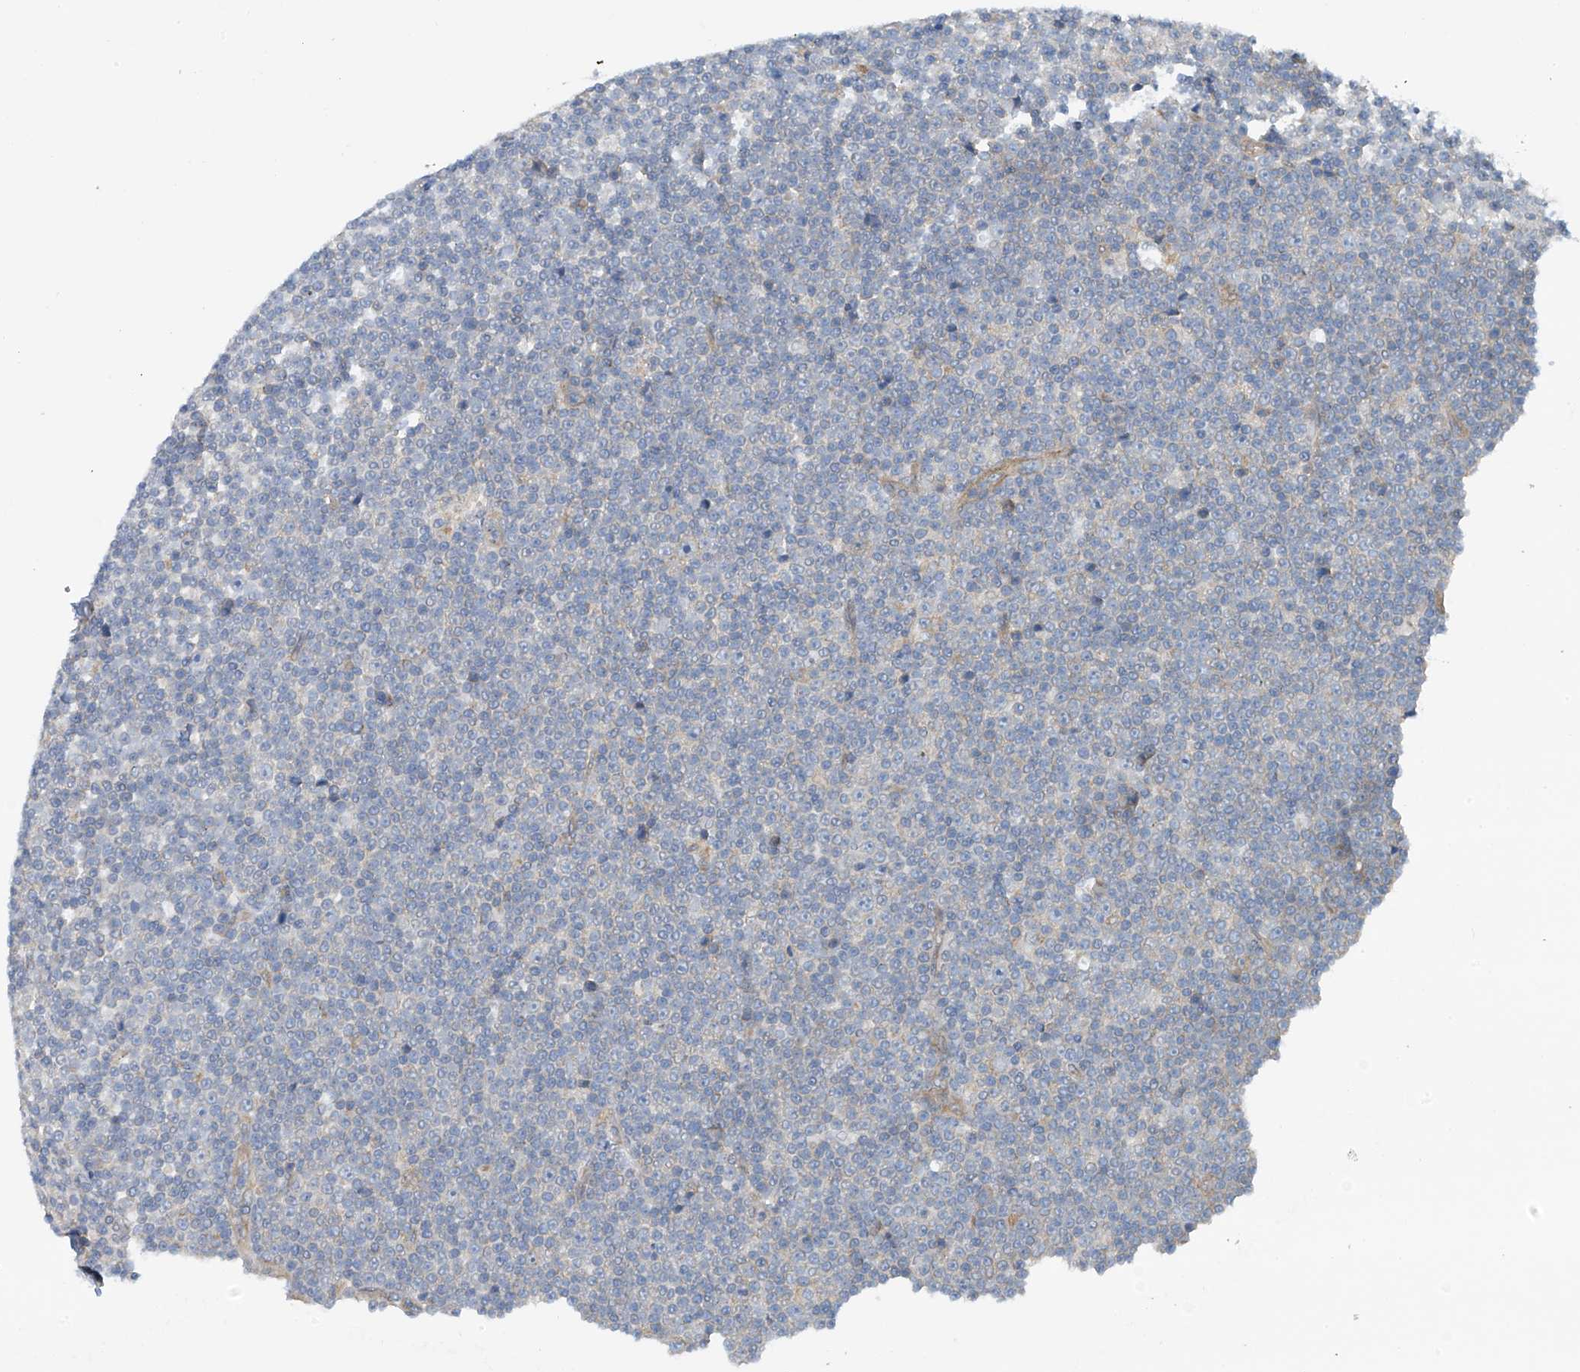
{"staining": {"intensity": "negative", "quantity": "none", "location": "none"}, "tissue": "lymphoma", "cell_type": "Tumor cells", "image_type": "cancer", "snomed": [{"axis": "morphology", "description": "Malignant lymphoma, non-Hodgkin's type, Low grade"}, {"axis": "topography", "description": "Lymph node"}], "caption": "Tumor cells are negative for protein expression in human low-grade malignant lymphoma, non-Hodgkin's type.", "gene": "REPS1", "patient": {"sex": "female", "age": 67}}